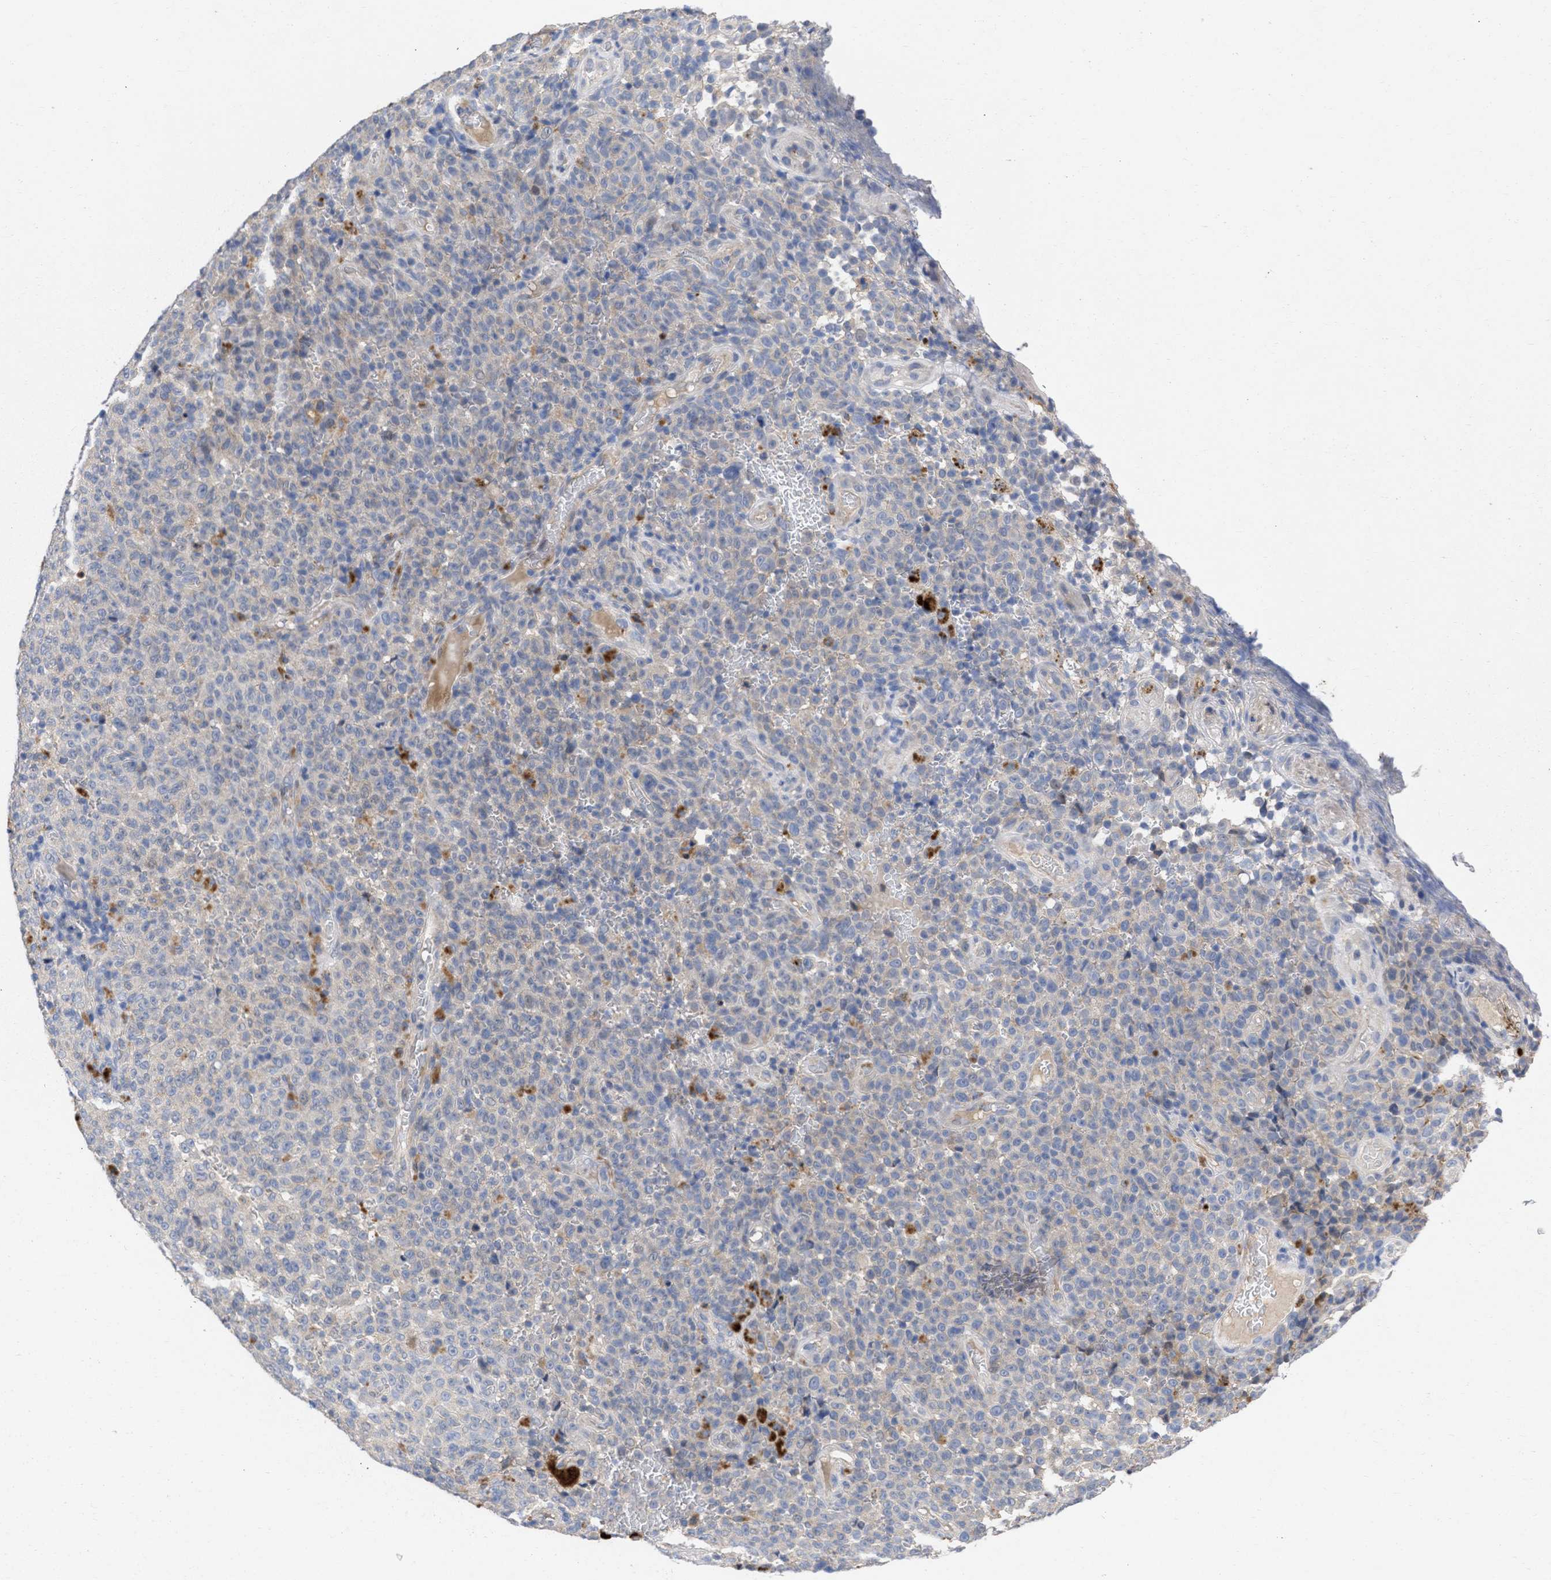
{"staining": {"intensity": "negative", "quantity": "none", "location": "none"}, "tissue": "melanoma", "cell_type": "Tumor cells", "image_type": "cancer", "snomed": [{"axis": "morphology", "description": "Malignant melanoma, NOS"}, {"axis": "topography", "description": "Skin"}], "caption": "A histopathology image of human malignant melanoma is negative for staining in tumor cells.", "gene": "ARHGEF4", "patient": {"sex": "female", "age": 82}}